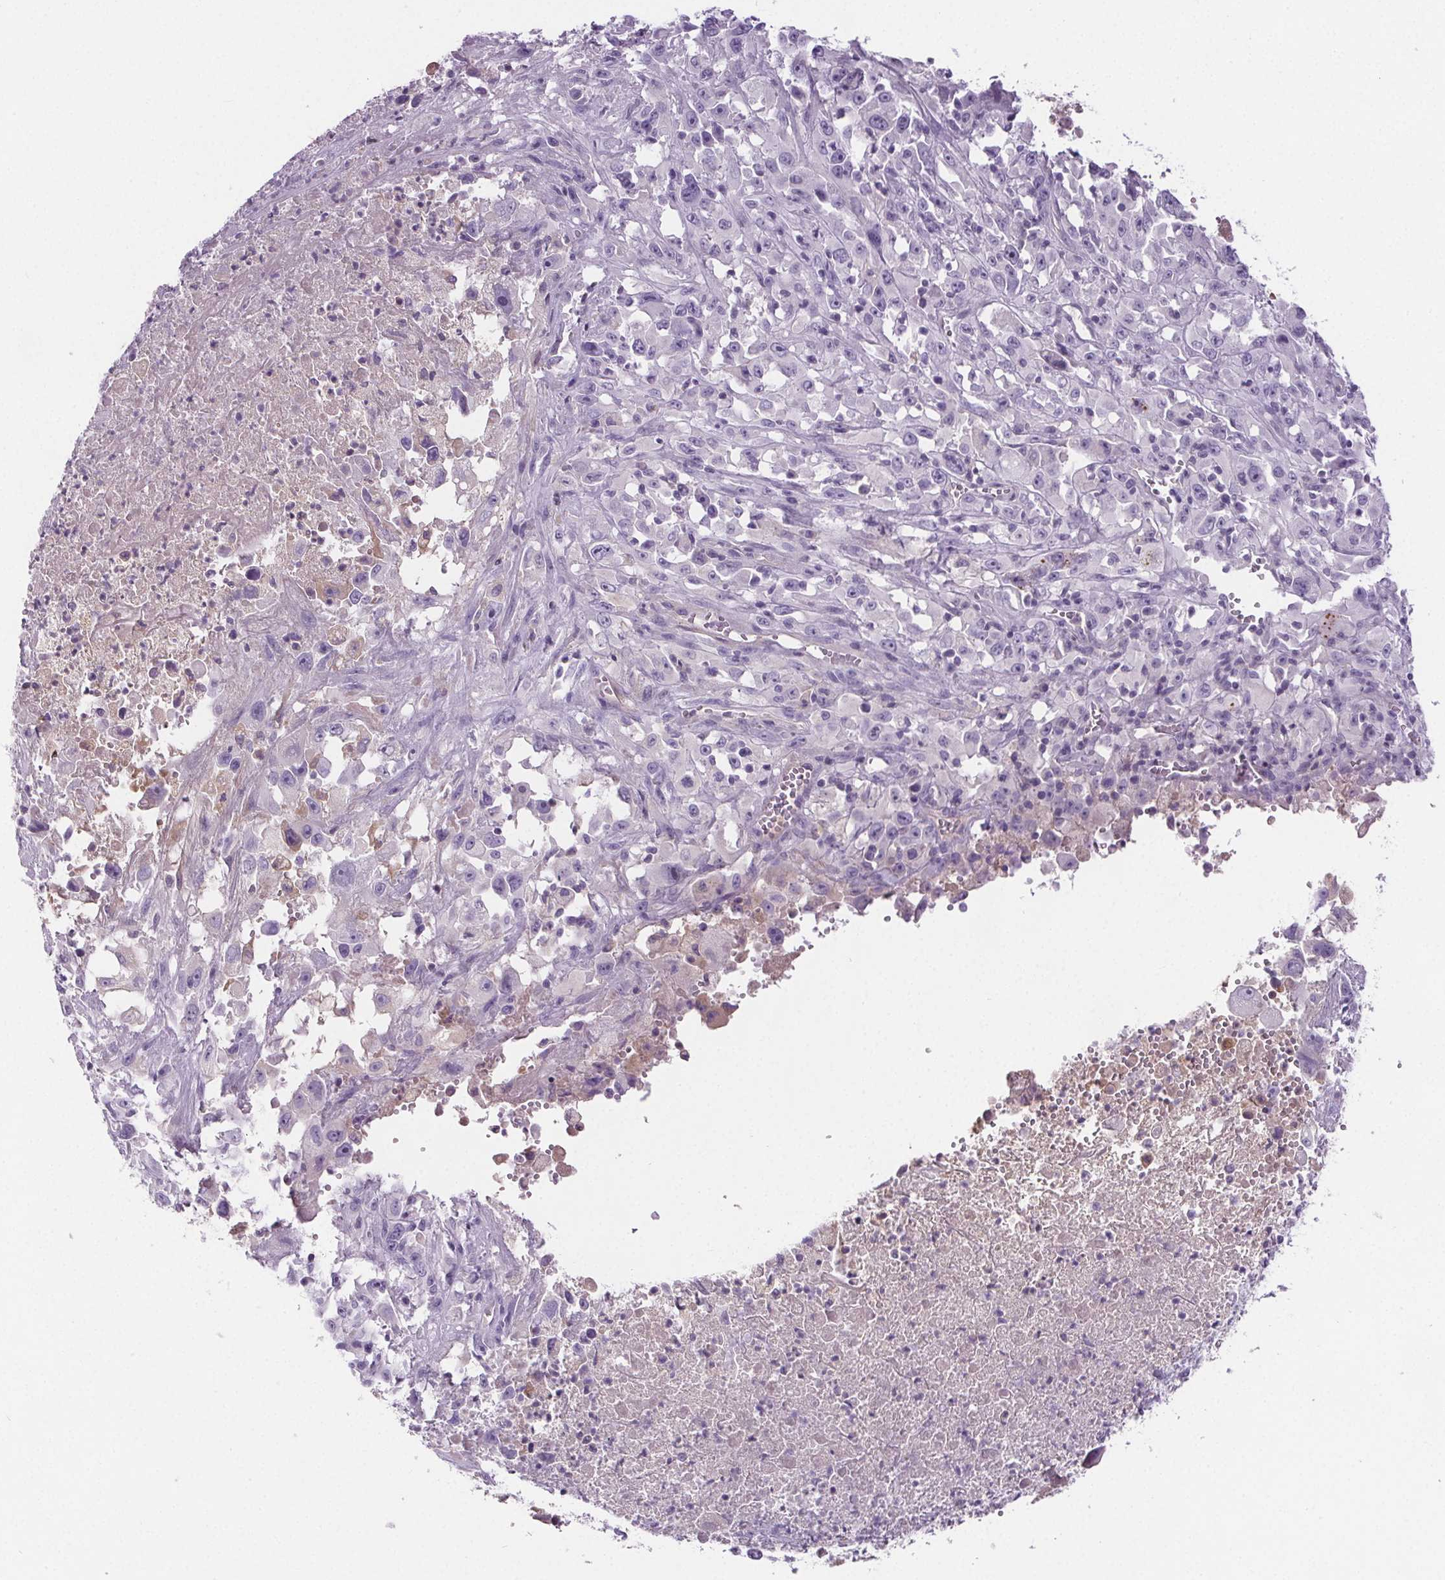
{"staining": {"intensity": "negative", "quantity": "none", "location": "none"}, "tissue": "melanoma", "cell_type": "Tumor cells", "image_type": "cancer", "snomed": [{"axis": "morphology", "description": "Malignant melanoma, Metastatic site"}, {"axis": "topography", "description": "Soft tissue"}], "caption": "An IHC image of malignant melanoma (metastatic site) is shown. There is no staining in tumor cells of malignant melanoma (metastatic site).", "gene": "CD5L", "patient": {"sex": "male", "age": 50}}